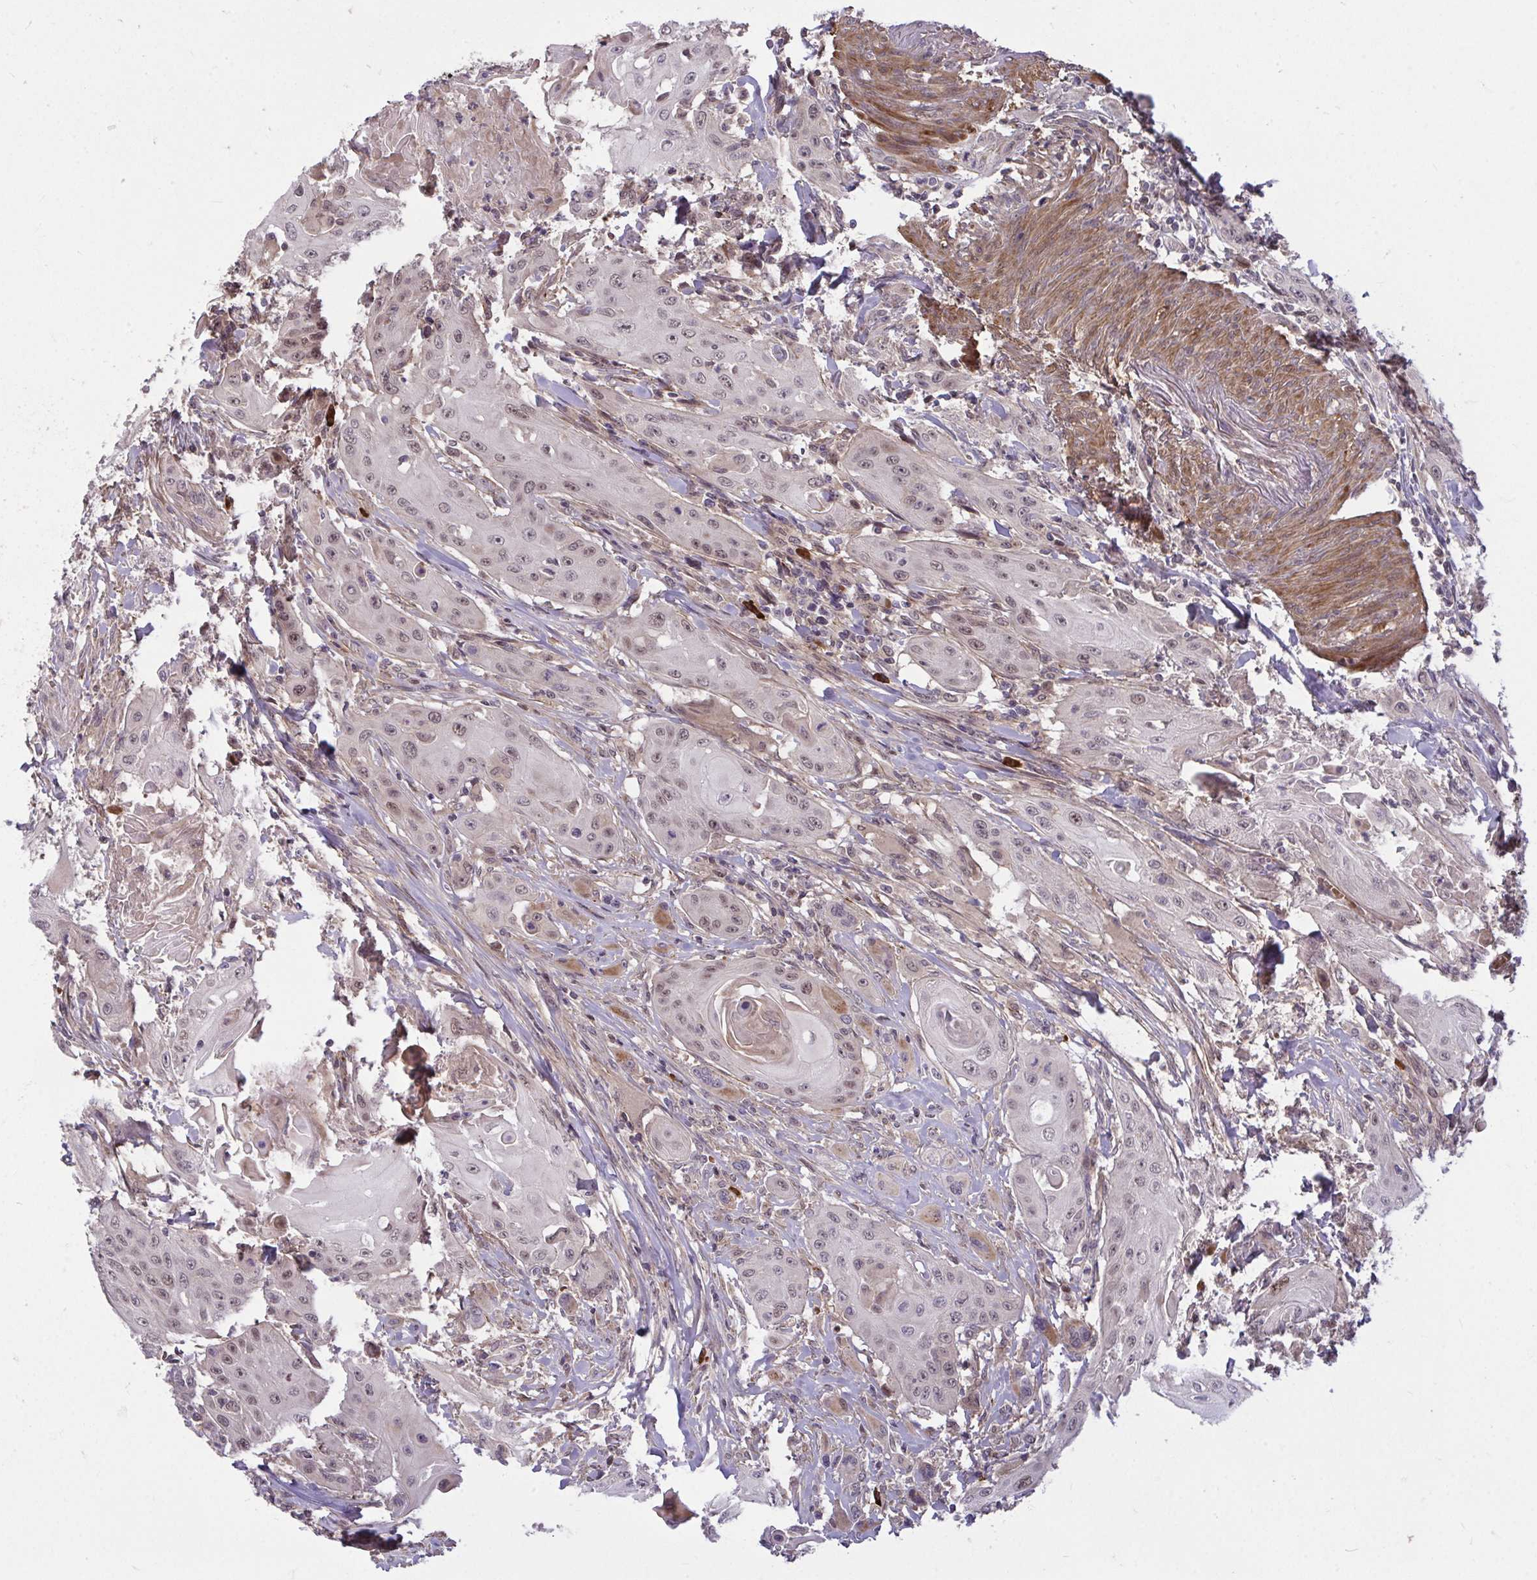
{"staining": {"intensity": "moderate", "quantity": ">75%", "location": "nuclear"}, "tissue": "head and neck cancer", "cell_type": "Tumor cells", "image_type": "cancer", "snomed": [{"axis": "morphology", "description": "Squamous cell carcinoma, NOS"}, {"axis": "topography", "description": "Oral tissue"}, {"axis": "topography", "description": "Head-Neck"}, {"axis": "topography", "description": "Neck, NOS"}], "caption": "IHC image of neoplastic tissue: human head and neck cancer stained using immunohistochemistry shows medium levels of moderate protein expression localized specifically in the nuclear of tumor cells, appearing as a nuclear brown color.", "gene": "ZSCAN9", "patient": {"sex": "female", "age": 55}}